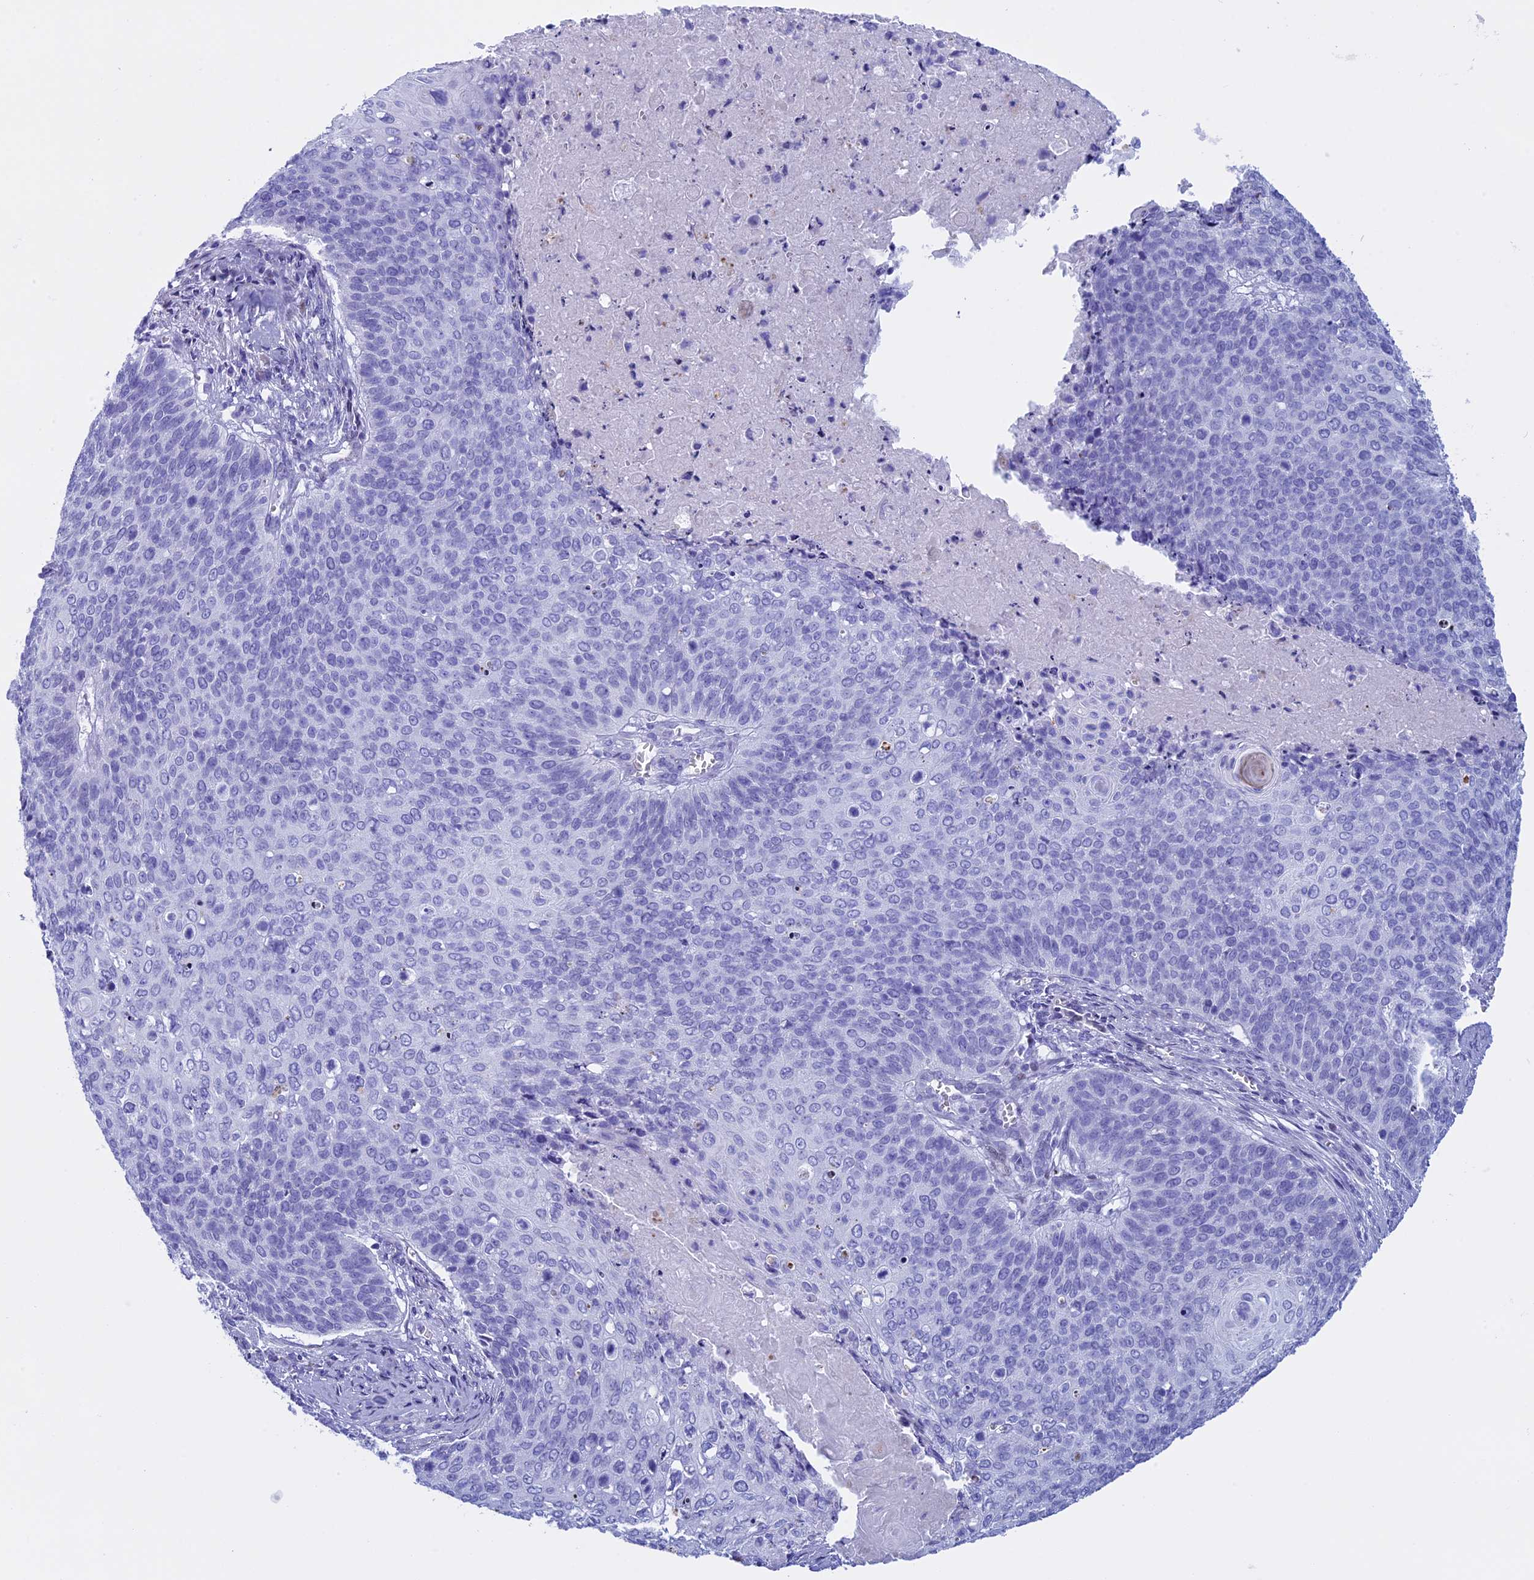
{"staining": {"intensity": "negative", "quantity": "none", "location": "none"}, "tissue": "cervical cancer", "cell_type": "Tumor cells", "image_type": "cancer", "snomed": [{"axis": "morphology", "description": "Squamous cell carcinoma, NOS"}, {"axis": "topography", "description": "Cervix"}], "caption": "Tumor cells are negative for protein expression in human cervical squamous cell carcinoma.", "gene": "KCTD21", "patient": {"sex": "female", "age": 39}}